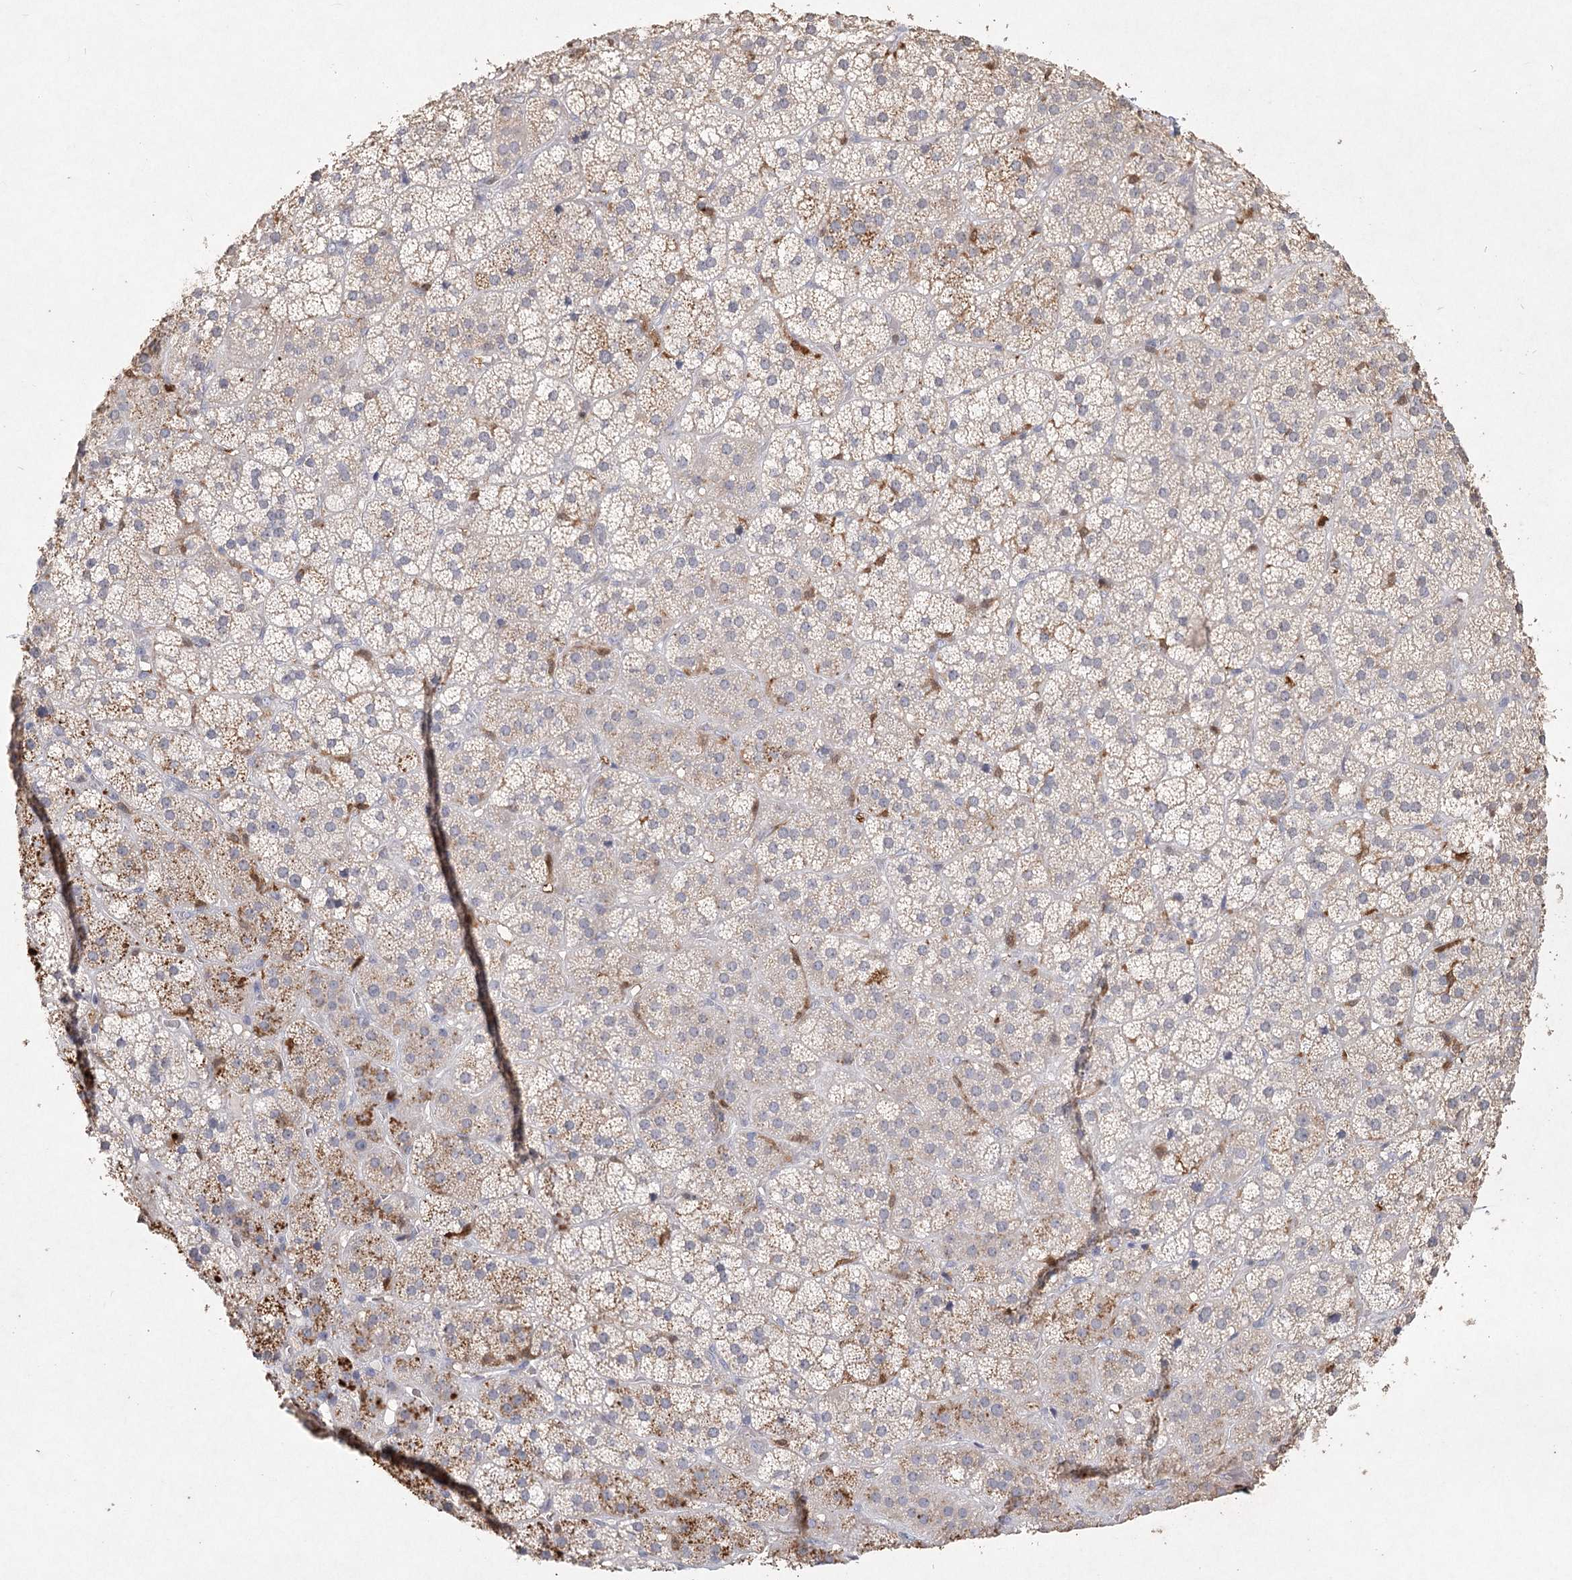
{"staining": {"intensity": "moderate", "quantity": "<25%", "location": "cytoplasmic/membranous"}, "tissue": "adrenal gland", "cell_type": "Glandular cells", "image_type": "normal", "snomed": [{"axis": "morphology", "description": "Normal tissue, NOS"}, {"axis": "topography", "description": "Adrenal gland"}], "caption": "Adrenal gland was stained to show a protein in brown. There is low levels of moderate cytoplasmic/membranous expression in about <25% of glandular cells. Using DAB (3,3'-diaminobenzidine) (brown) and hematoxylin (blue) stains, captured at high magnification using brightfield microscopy.", "gene": "ARSI", "patient": {"sex": "female", "age": 44}}